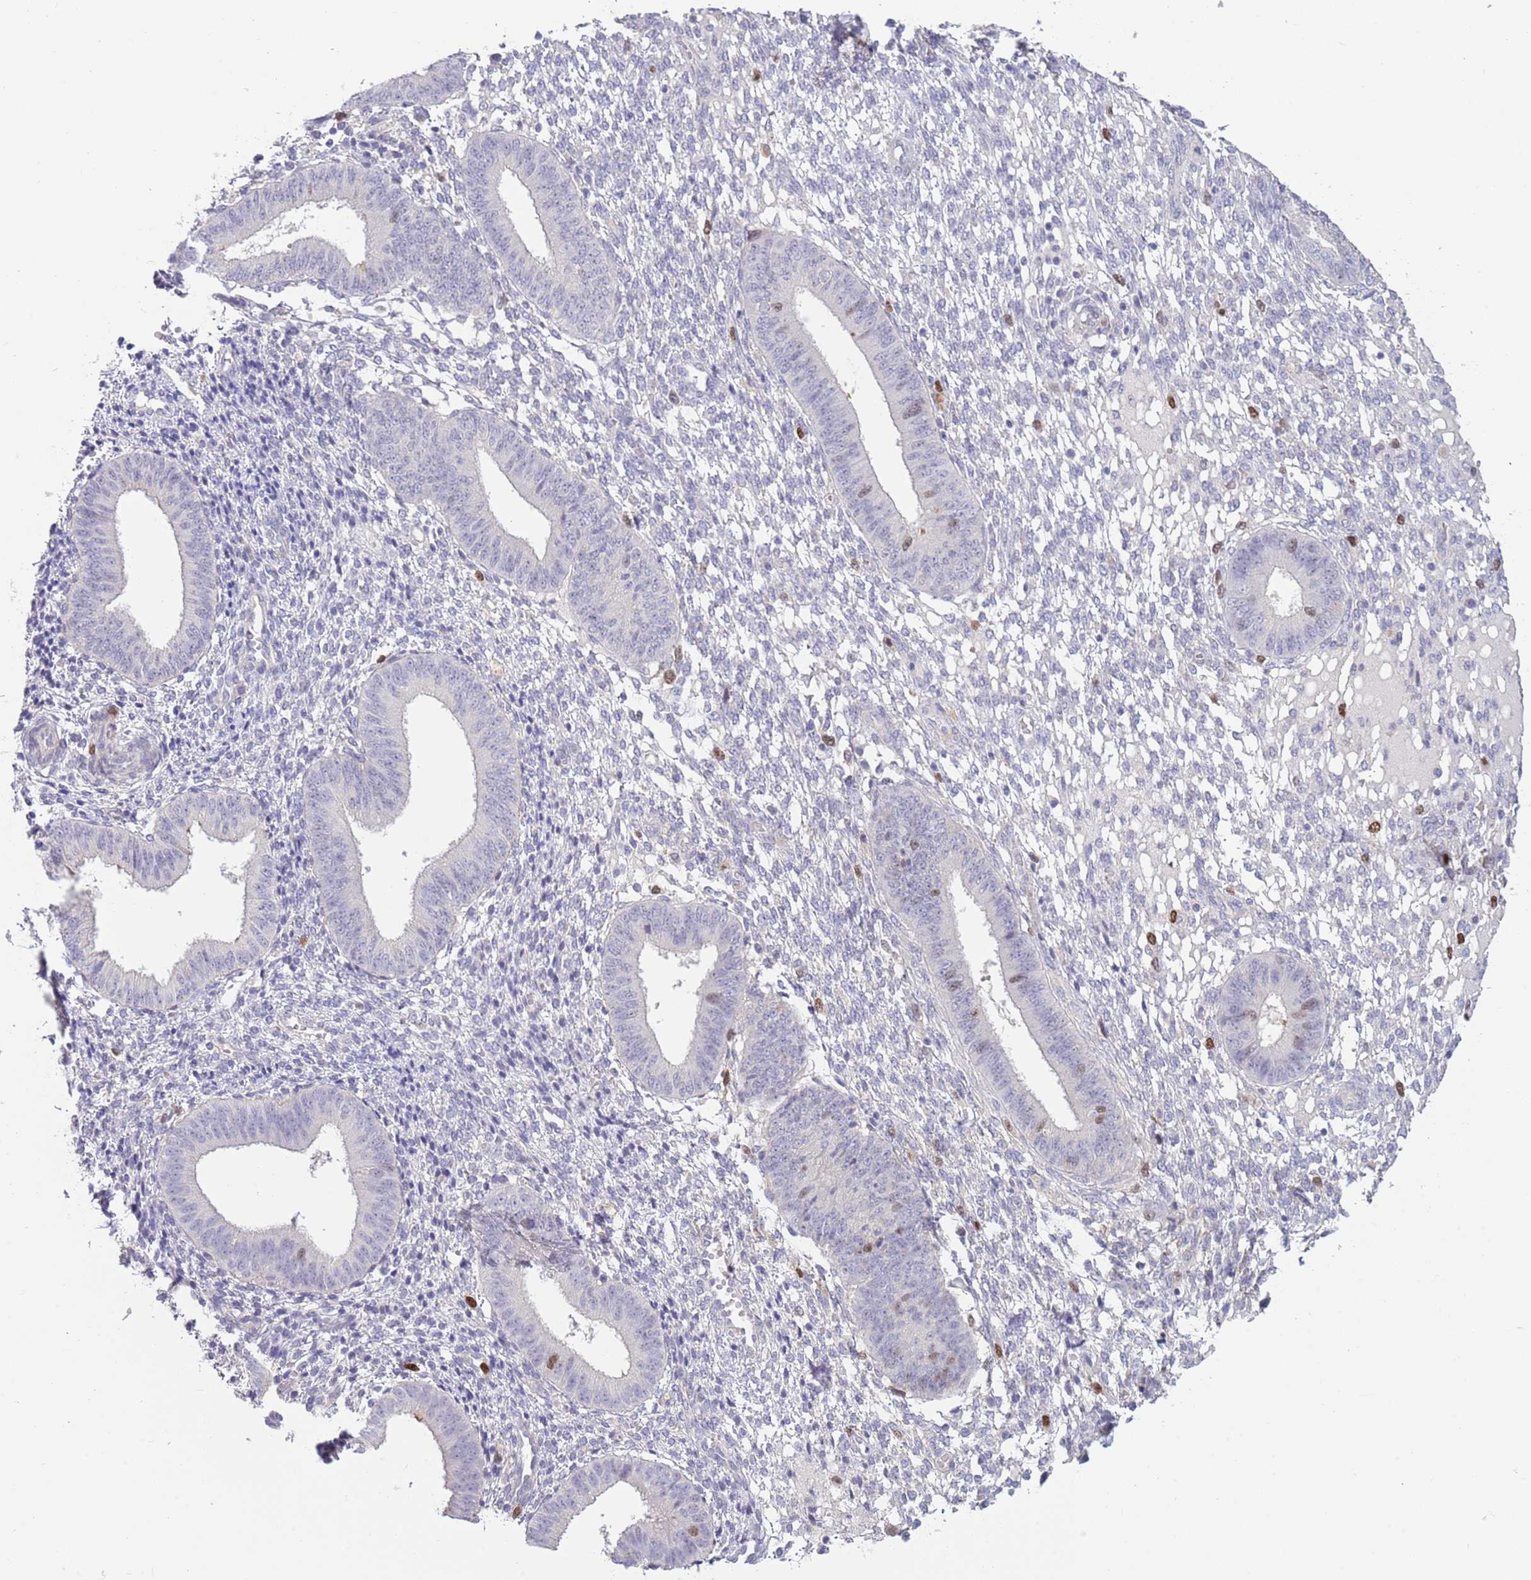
{"staining": {"intensity": "negative", "quantity": "none", "location": "none"}, "tissue": "endometrium", "cell_type": "Cells in endometrial stroma", "image_type": "normal", "snomed": [{"axis": "morphology", "description": "Normal tissue, NOS"}, {"axis": "topography", "description": "Endometrium"}], "caption": "An IHC micrograph of benign endometrium is shown. There is no staining in cells in endometrial stroma of endometrium.", "gene": "PIMREG", "patient": {"sex": "female", "age": 49}}